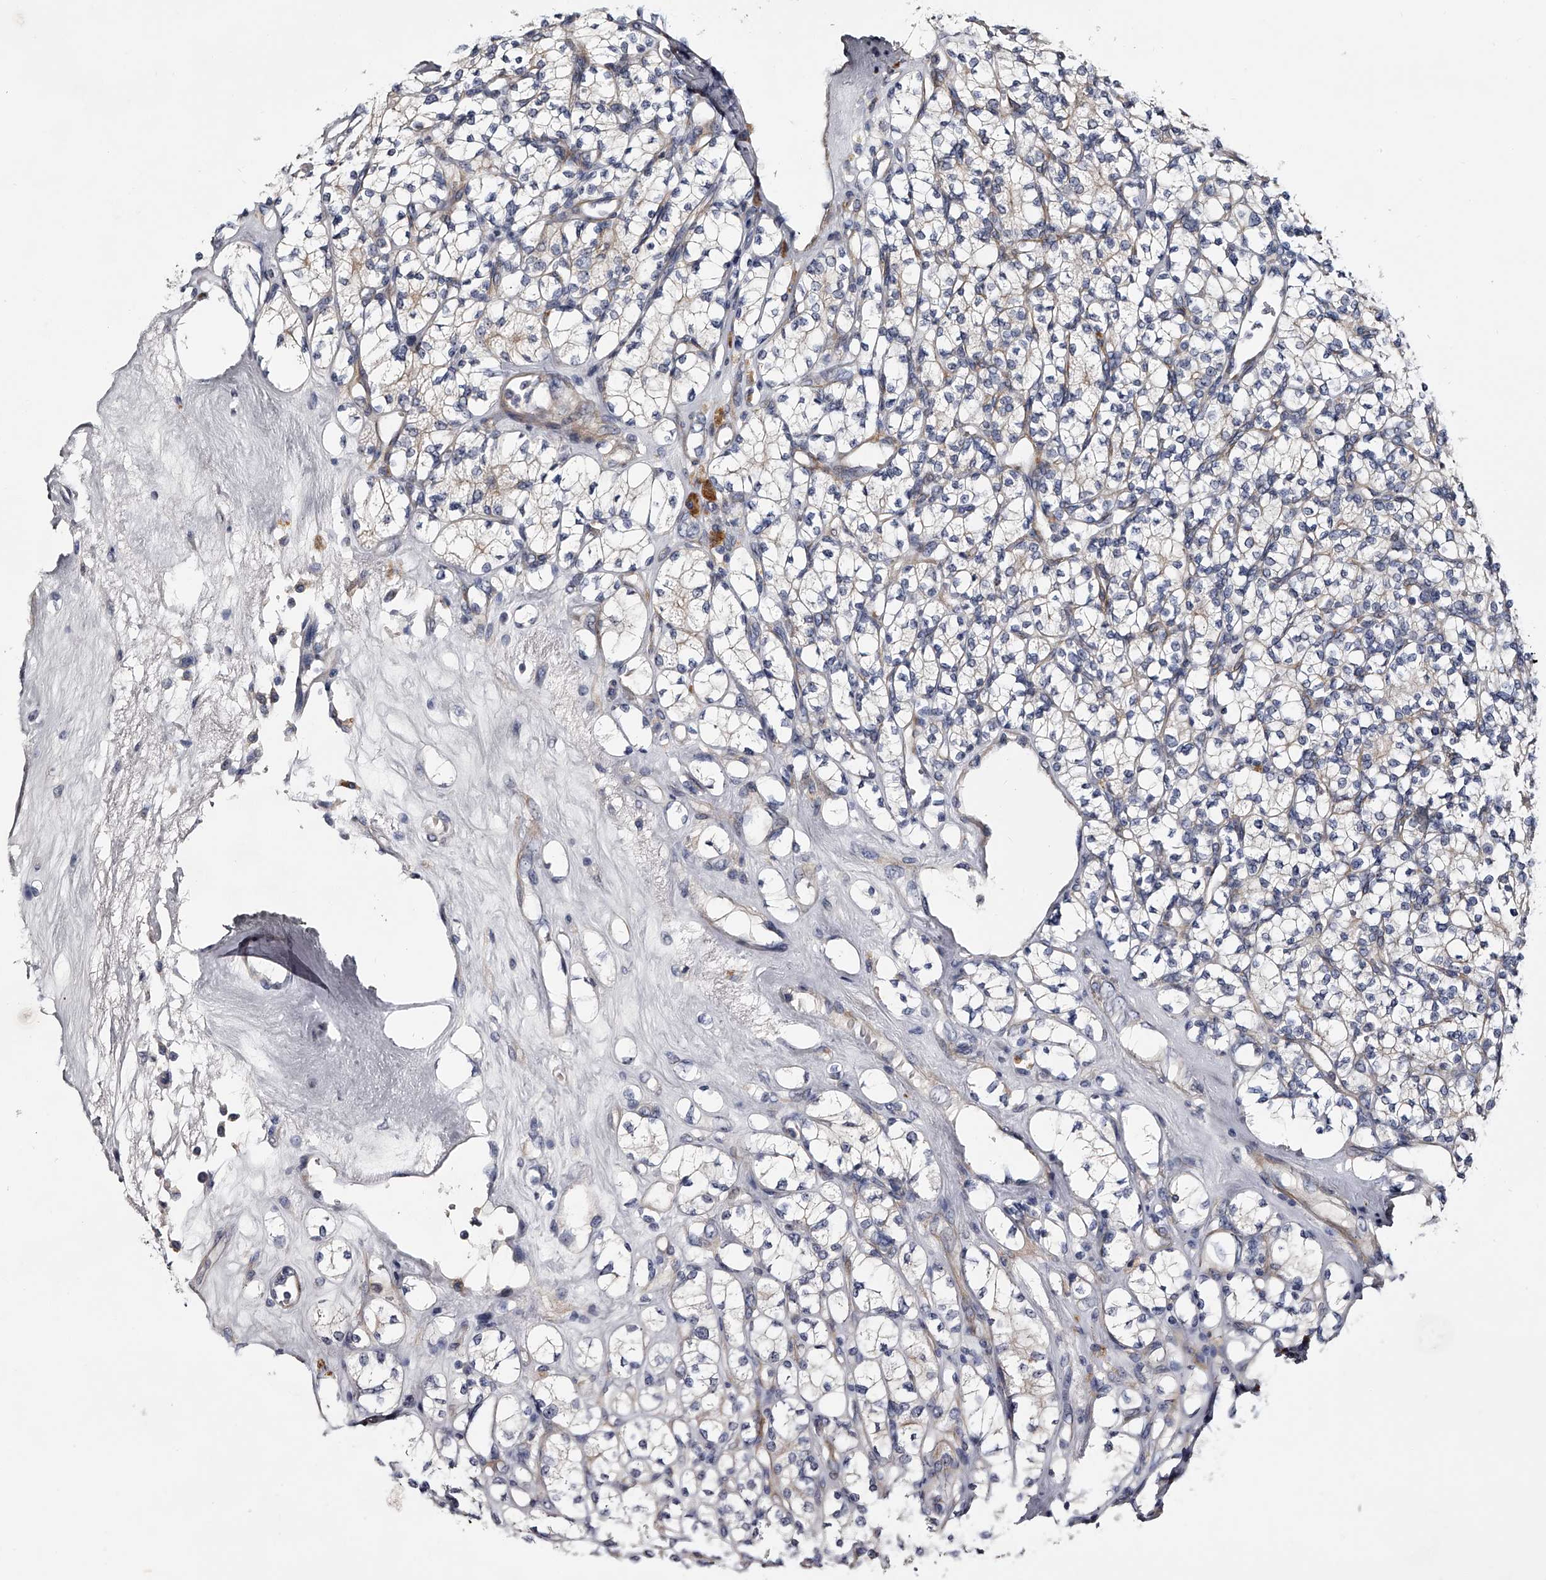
{"staining": {"intensity": "negative", "quantity": "none", "location": "none"}, "tissue": "renal cancer", "cell_type": "Tumor cells", "image_type": "cancer", "snomed": [{"axis": "morphology", "description": "Adenocarcinoma, NOS"}, {"axis": "topography", "description": "Kidney"}], "caption": "DAB immunohistochemical staining of human renal adenocarcinoma demonstrates no significant staining in tumor cells.", "gene": "MDN1", "patient": {"sex": "male", "age": 77}}